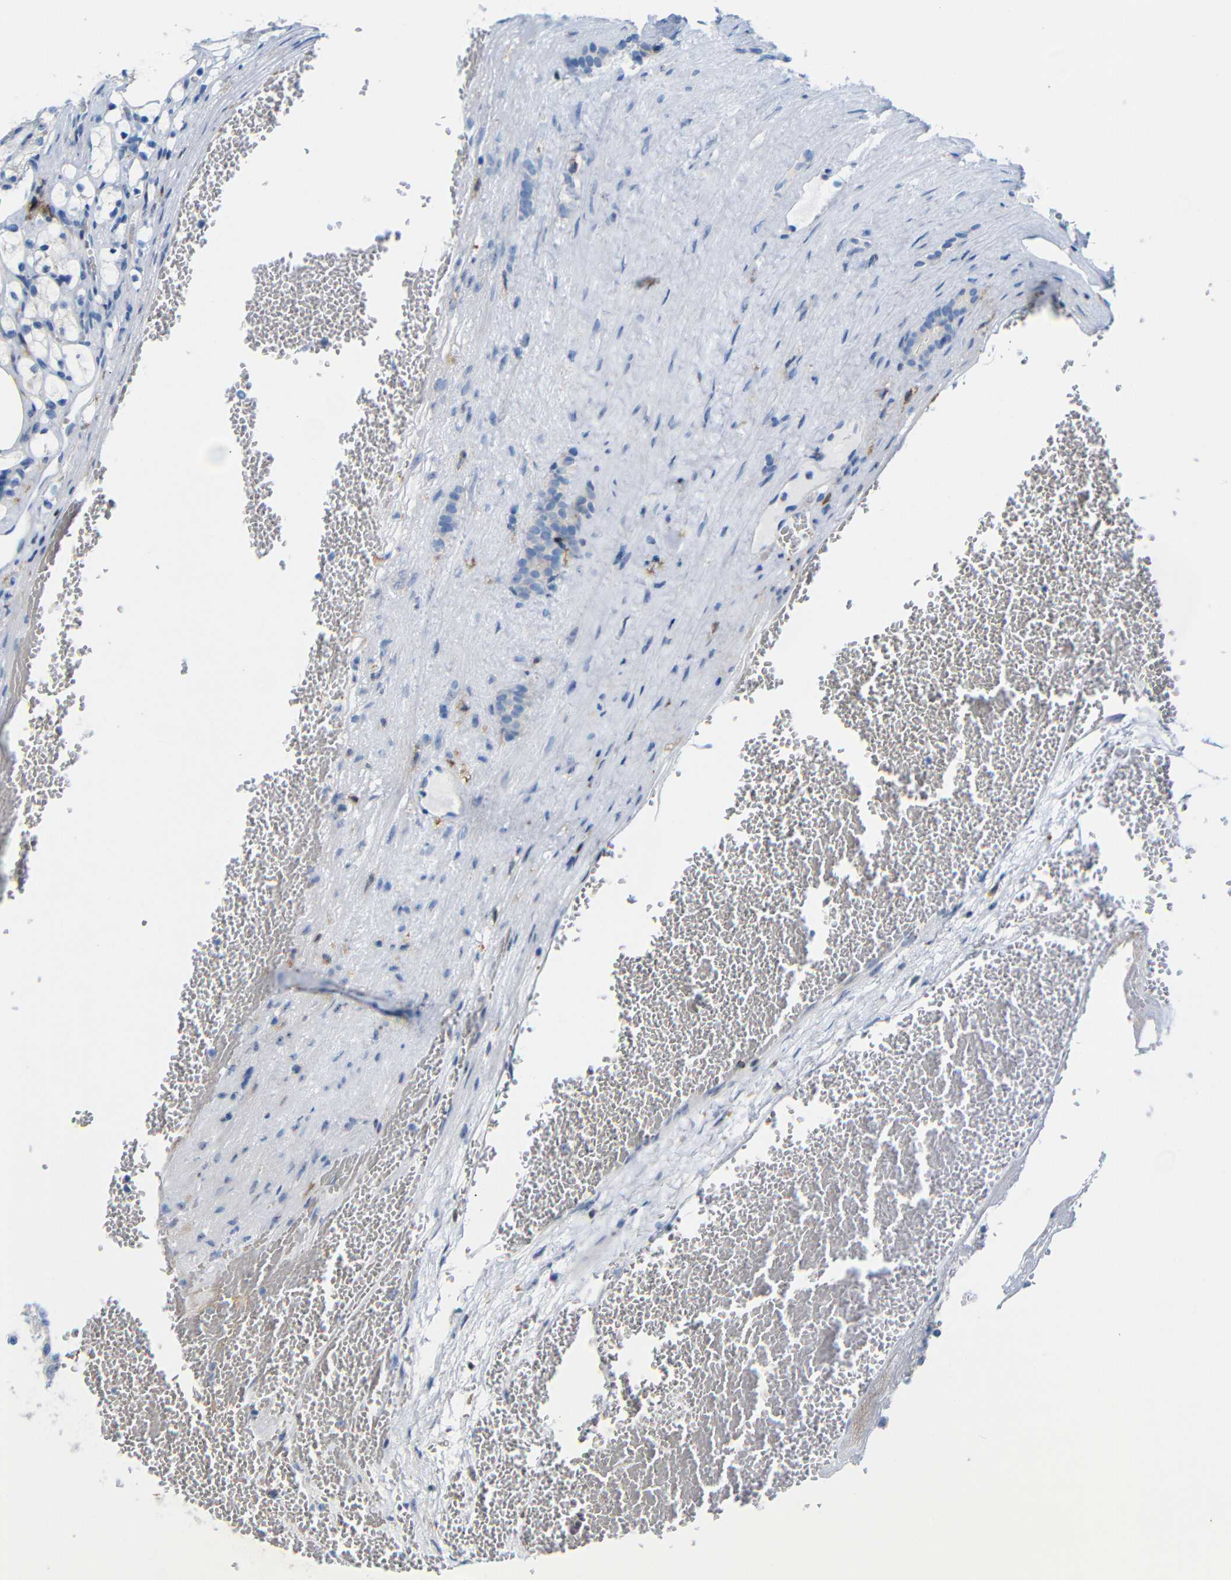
{"staining": {"intensity": "negative", "quantity": "none", "location": "none"}, "tissue": "renal cancer", "cell_type": "Tumor cells", "image_type": "cancer", "snomed": [{"axis": "morphology", "description": "Adenocarcinoma, NOS"}, {"axis": "topography", "description": "Kidney"}], "caption": "This is an immunohistochemistry micrograph of adenocarcinoma (renal). There is no positivity in tumor cells.", "gene": "C1orf210", "patient": {"sex": "female", "age": 69}}